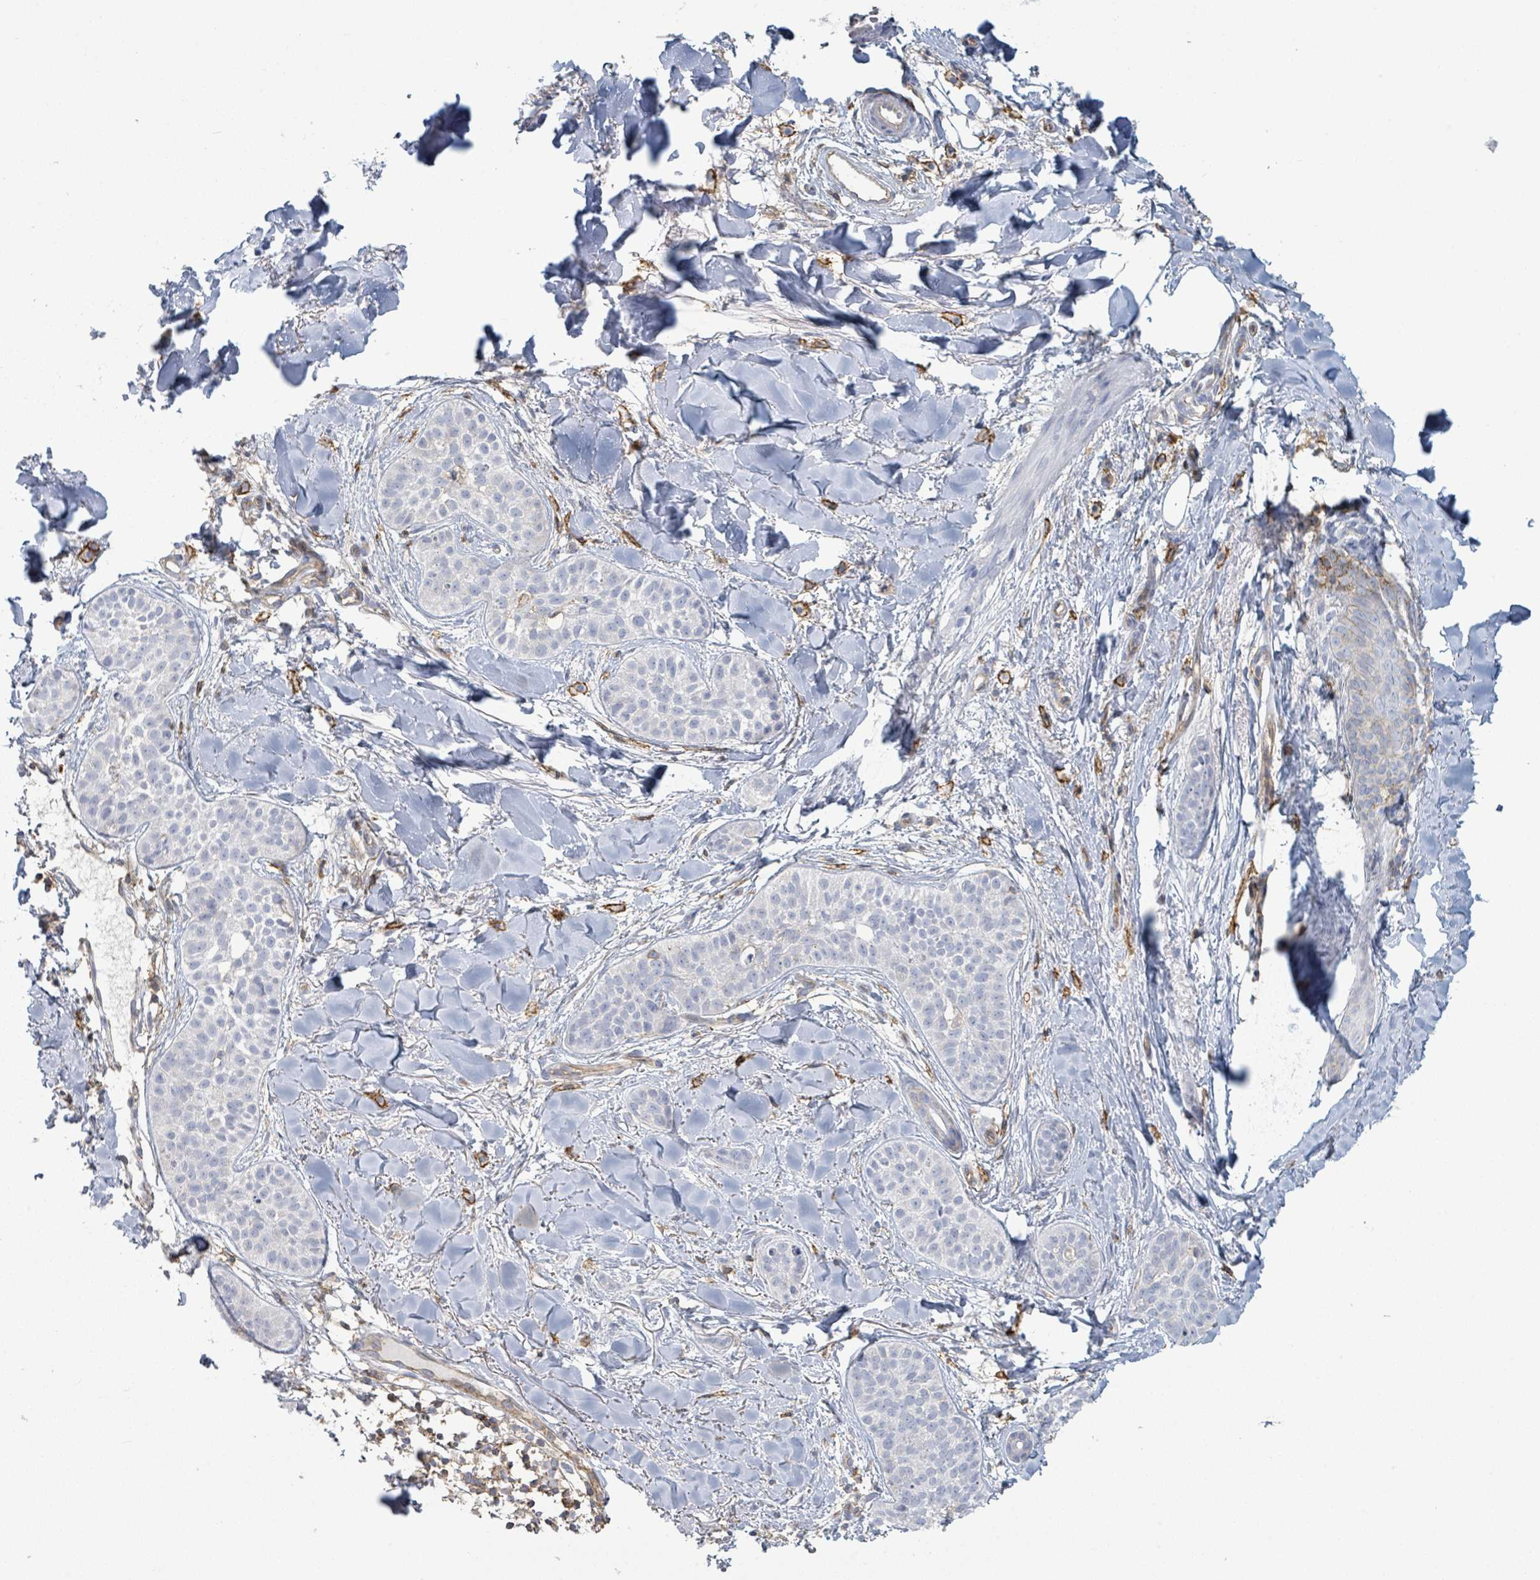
{"staining": {"intensity": "negative", "quantity": "none", "location": "none"}, "tissue": "skin cancer", "cell_type": "Tumor cells", "image_type": "cancer", "snomed": [{"axis": "morphology", "description": "Basal cell carcinoma"}, {"axis": "topography", "description": "Skin"}], "caption": "High power microscopy image of an immunohistochemistry (IHC) image of skin cancer (basal cell carcinoma), revealing no significant expression in tumor cells.", "gene": "TNFRSF14", "patient": {"sex": "male", "age": 52}}